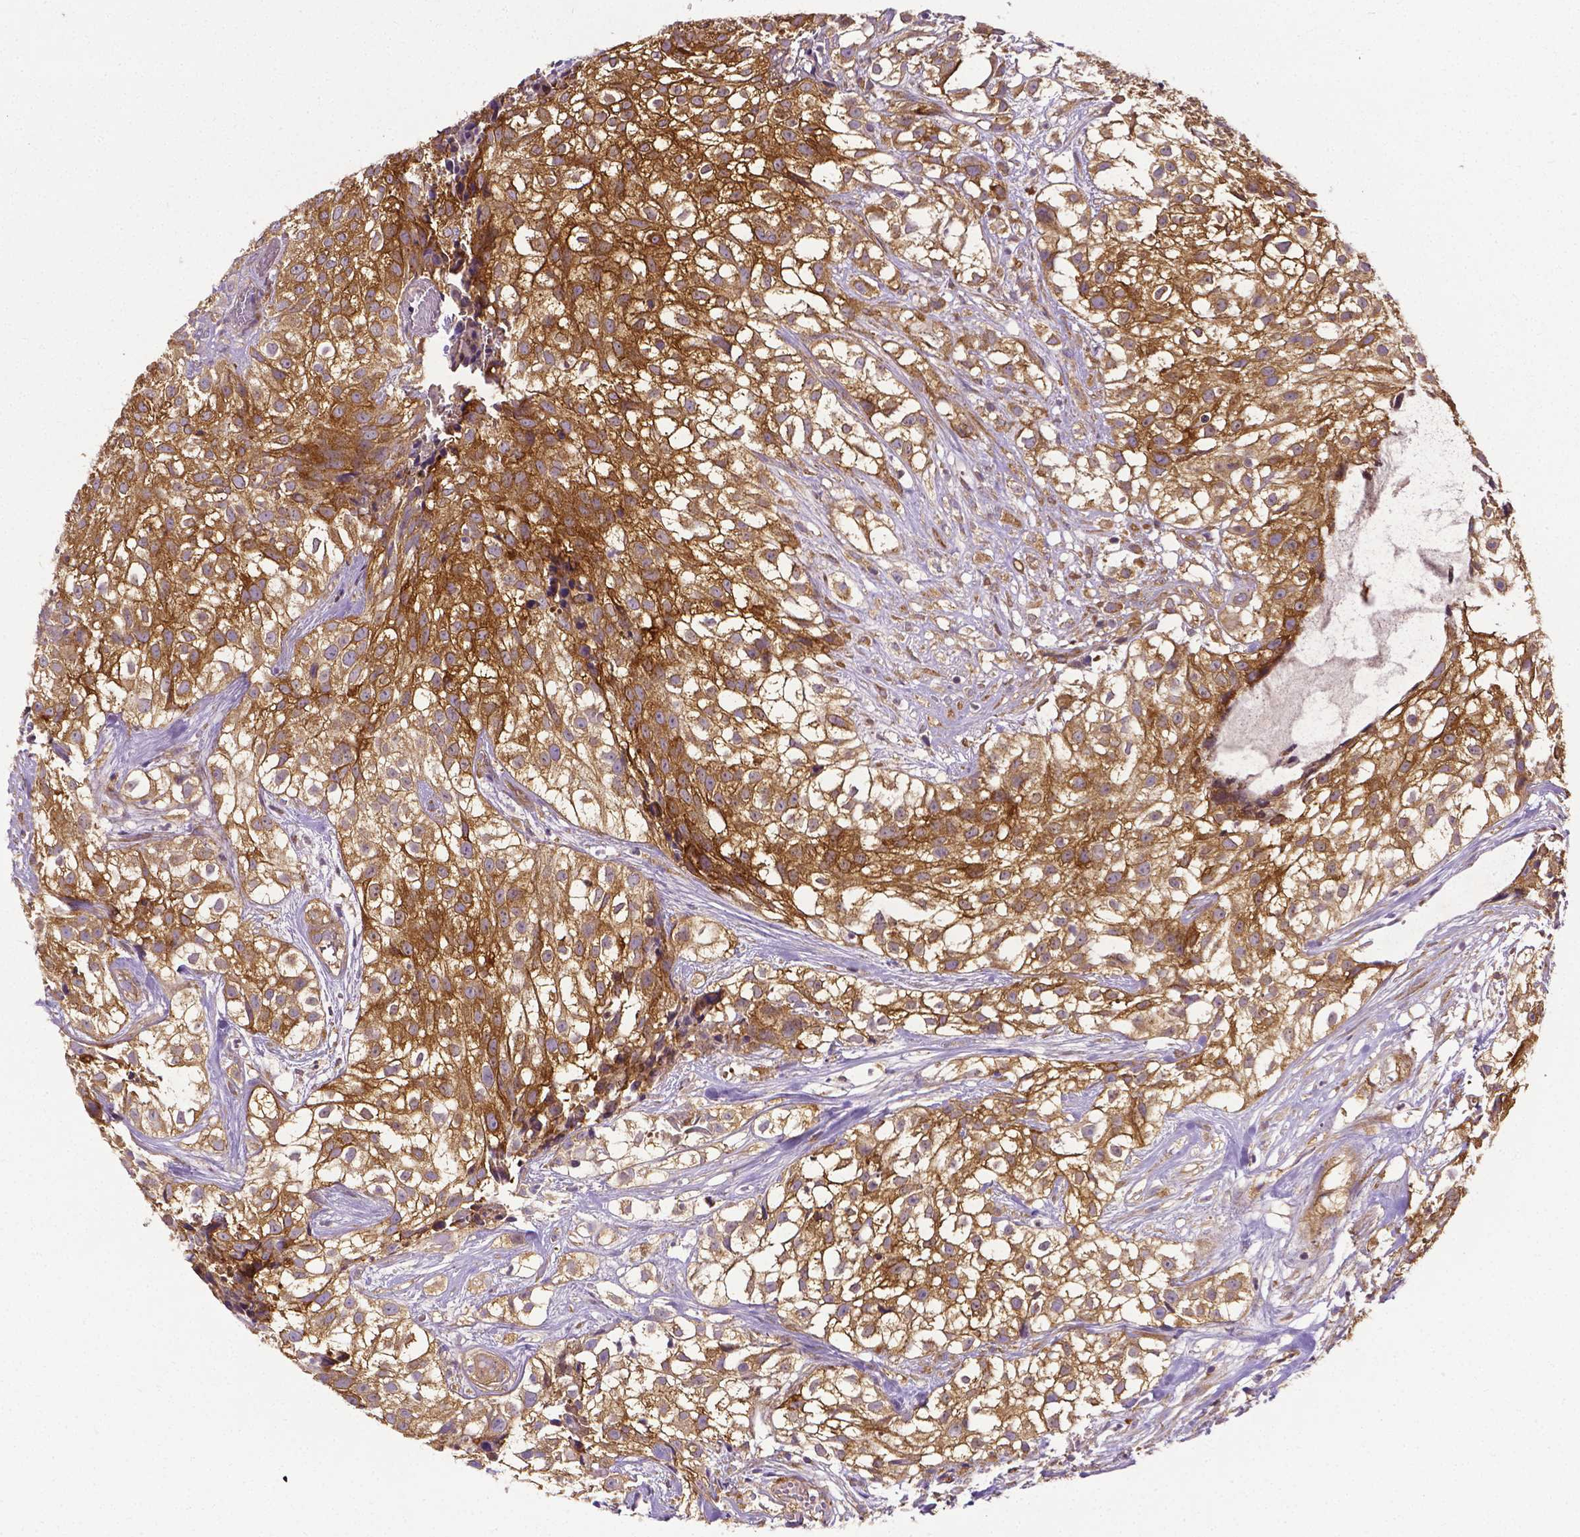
{"staining": {"intensity": "strong", "quantity": ">75%", "location": "cytoplasmic/membranous"}, "tissue": "urothelial cancer", "cell_type": "Tumor cells", "image_type": "cancer", "snomed": [{"axis": "morphology", "description": "Urothelial carcinoma, High grade"}, {"axis": "topography", "description": "Urinary bladder"}], "caption": "Brown immunohistochemical staining in high-grade urothelial carcinoma reveals strong cytoplasmic/membranous positivity in about >75% of tumor cells.", "gene": "DICER1", "patient": {"sex": "male", "age": 56}}